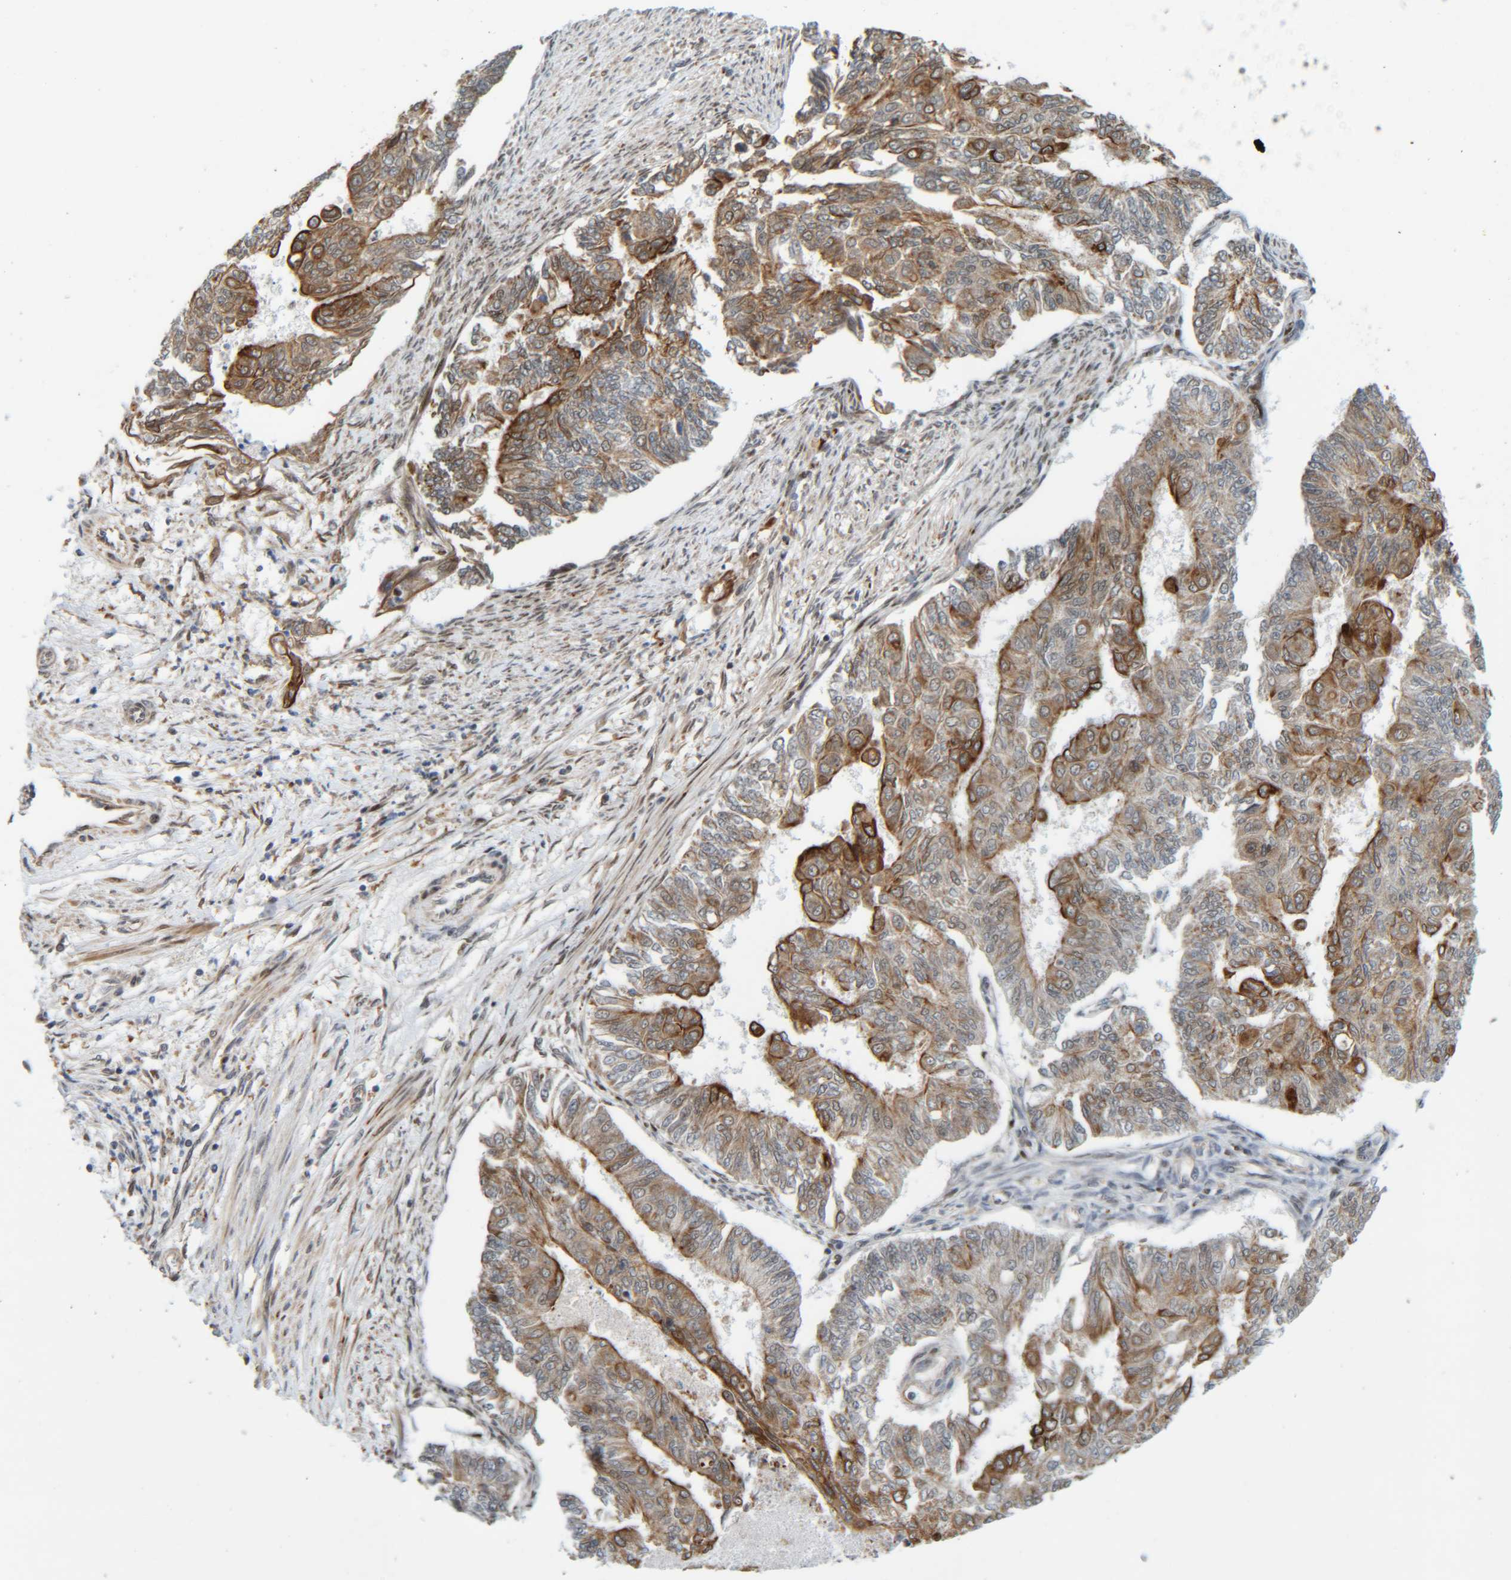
{"staining": {"intensity": "moderate", "quantity": "25%-75%", "location": "cytoplasmic/membranous"}, "tissue": "endometrial cancer", "cell_type": "Tumor cells", "image_type": "cancer", "snomed": [{"axis": "morphology", "description": "Adenocarcinoma, NOS"}, {"axis": "topography", "description": "Endometrium"}], "caption": "Immunohistochemical staining of human adenocarcinoma (endometrial) reveals moderate cytoplasmic/membranous protein staining in about 25%-75% of tumor cells.", "gene": "CCDC57", "patient": {"sex": "female", "age": 32}}